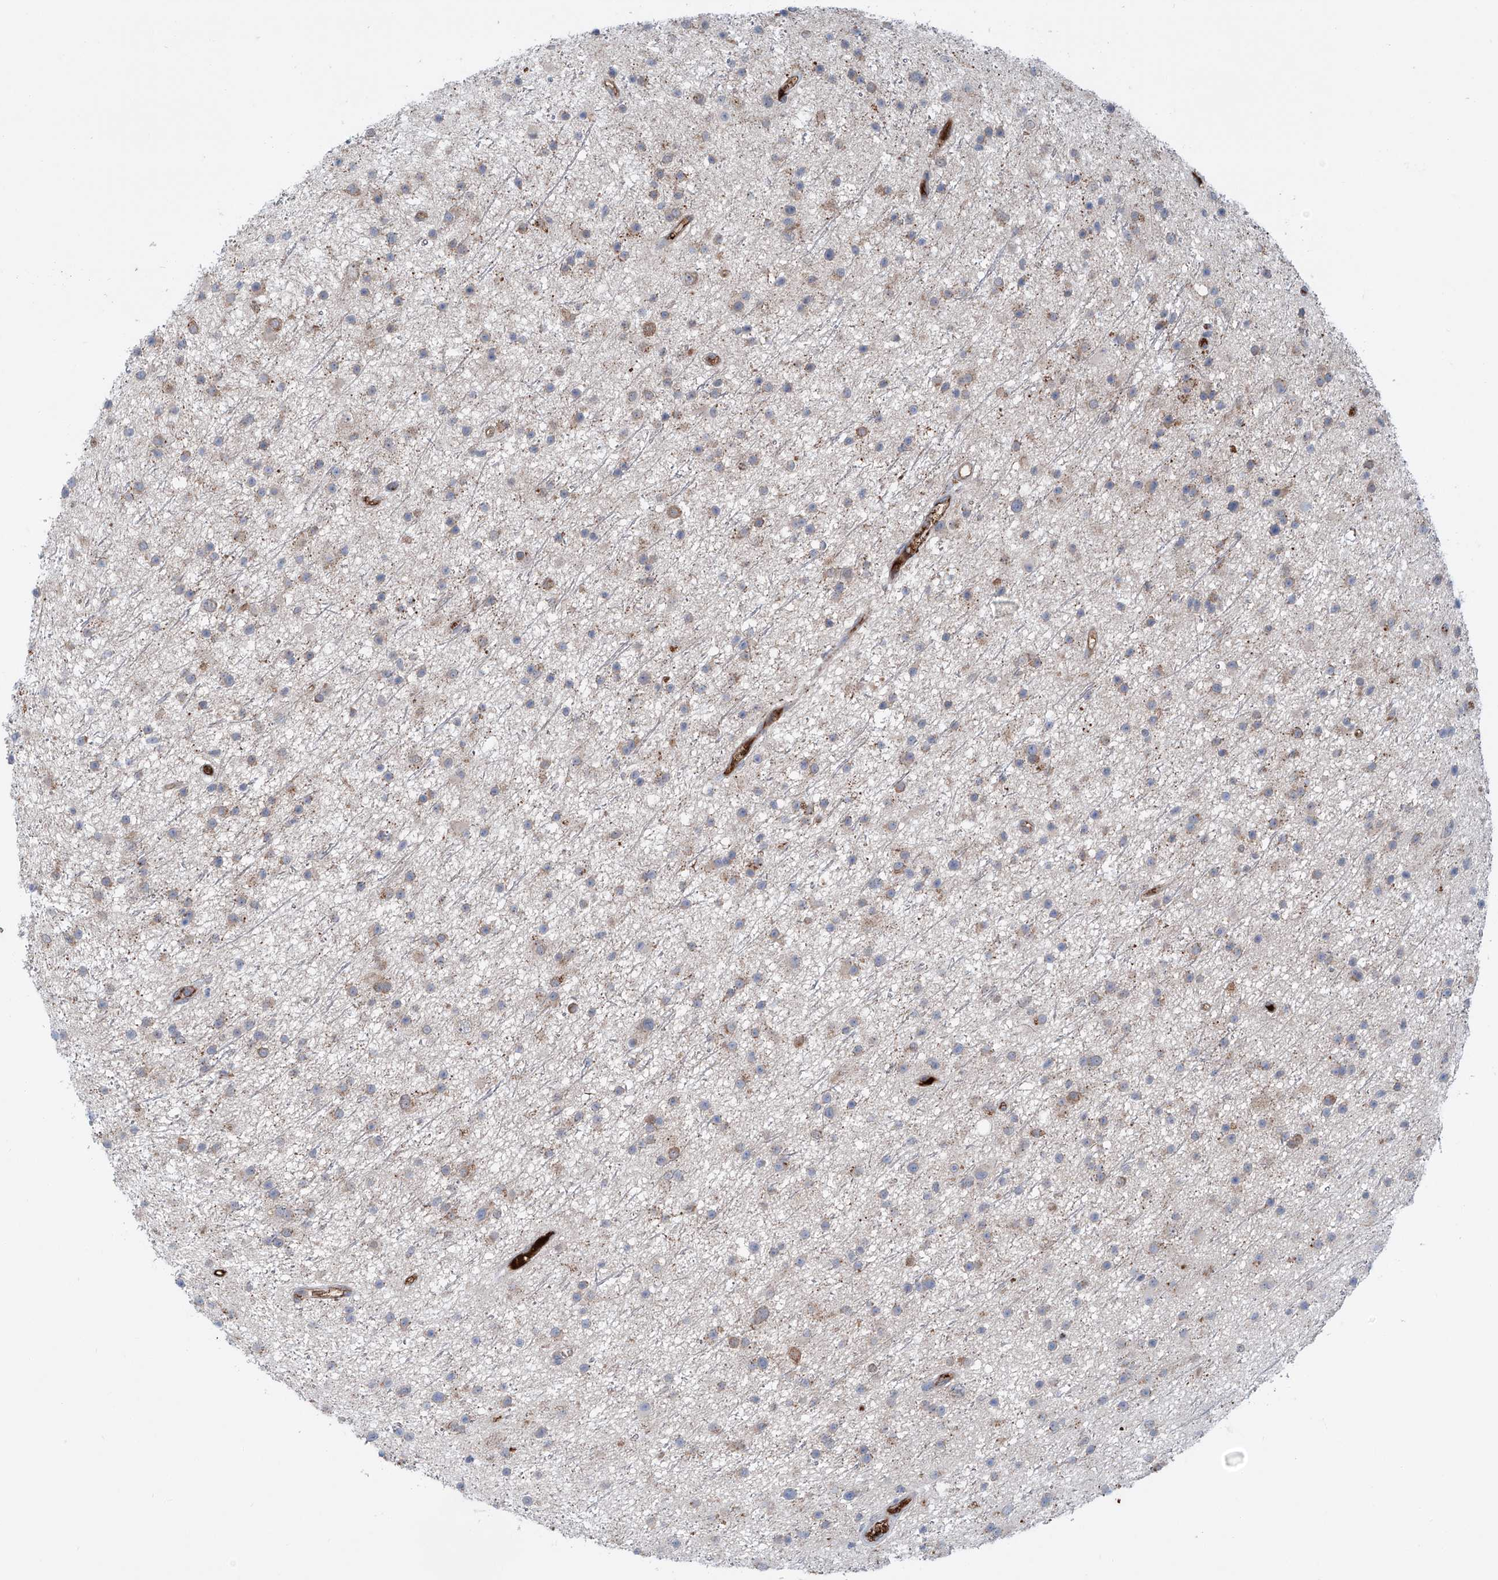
{"staining": {"intensity": "weak", "quantity": "25%-75%", "location": "cytoplasmic/membranous"}, "tissue": "glioma", "cell_type": "Tumor cells", "image_type": "cancer", "snomed": [{"axis": "morphology", "description": "Glioma, malignant, Low grade"}, {"axis": "topography", "description": "Cerebral cortex"}], "caption": "Brown immunohistochemical staining in human glioma exhibits weak cytoplasmic/membranous positivity in about 25%-75% of tumor cells. (DAB (3,3'-diaminobenzidine) = brown stain, brightfield microscopy at high magnification).", "gene": "SIX4", "patient": {"sex": "female", "age": 39}}